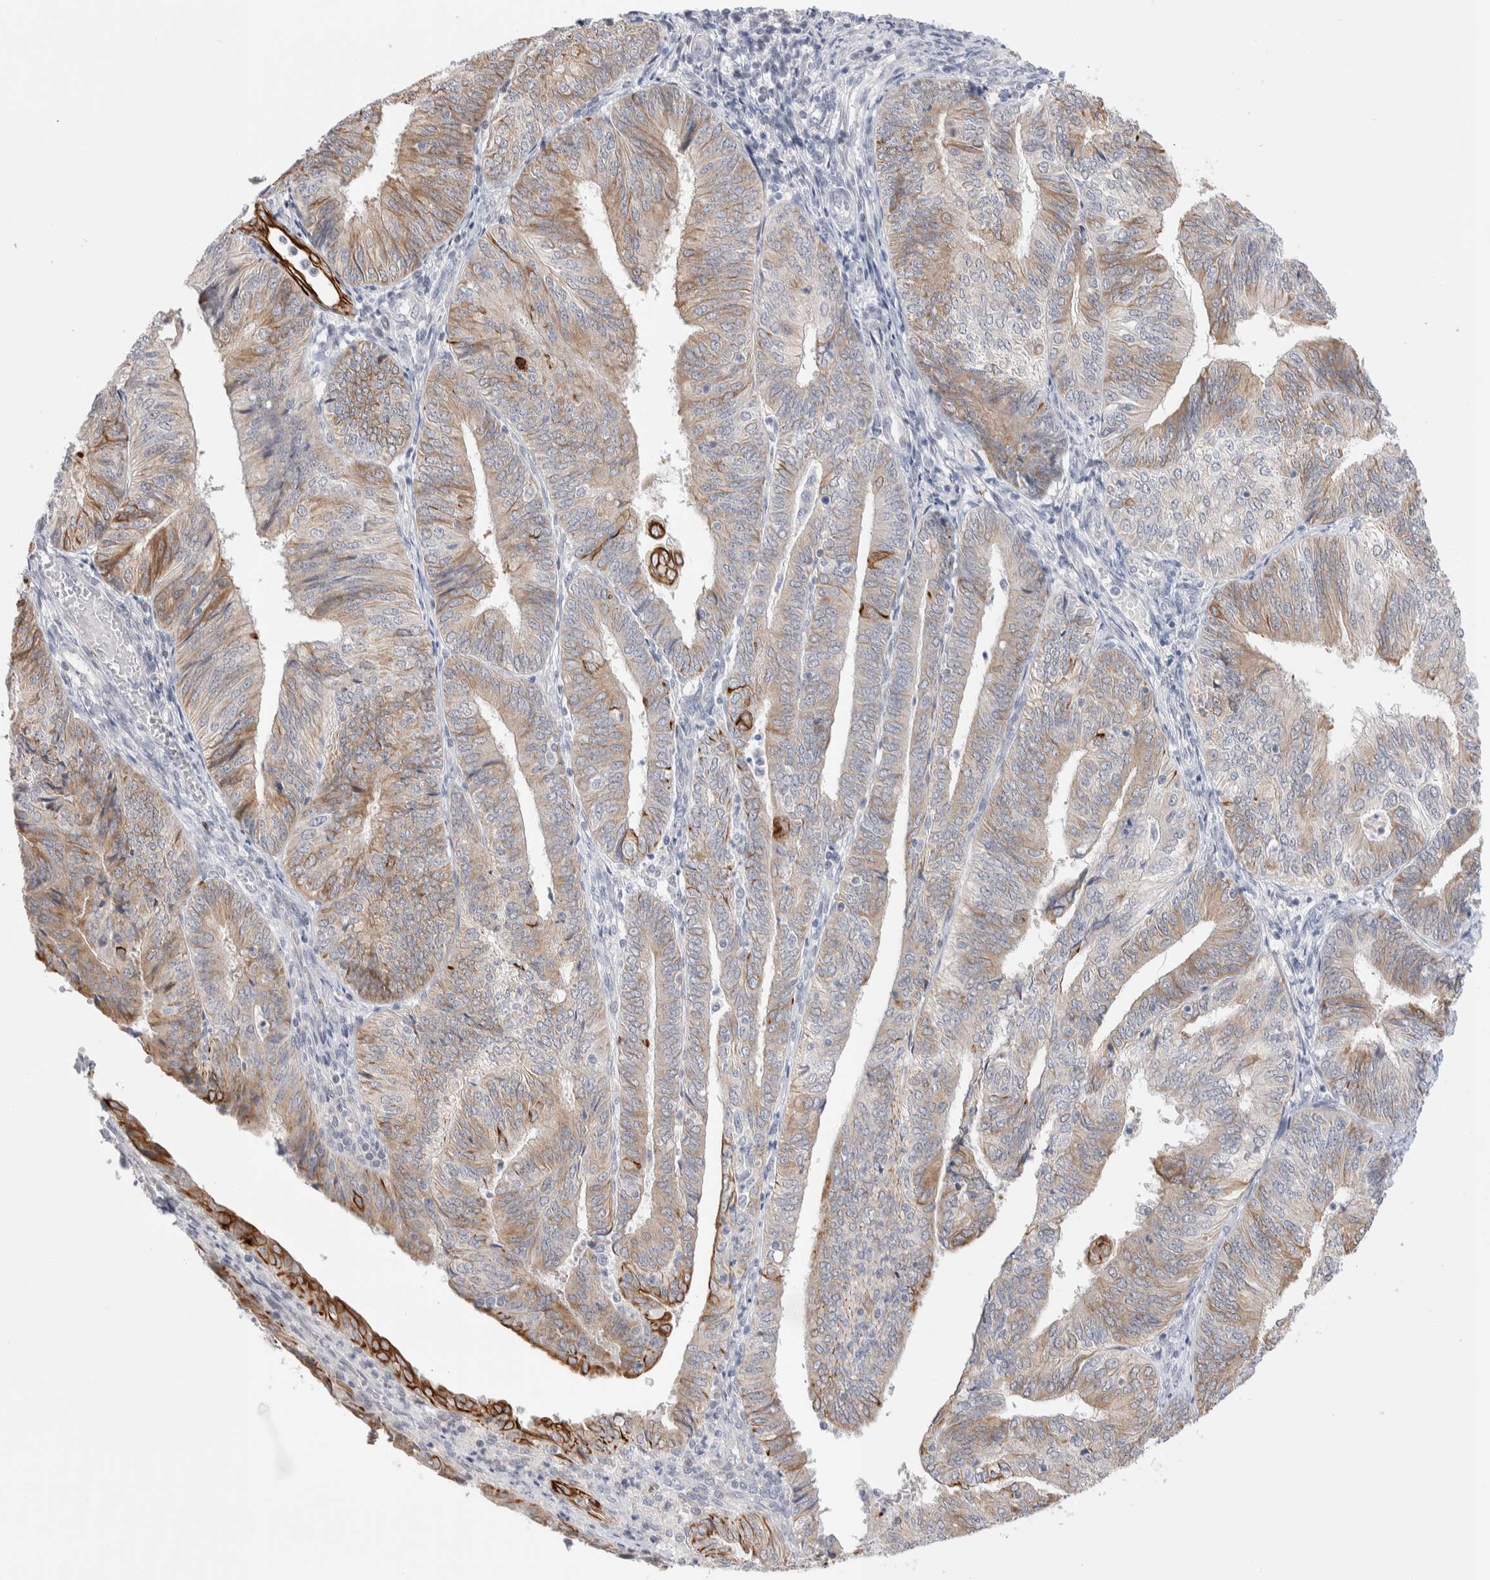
{"staining": {"intensity": "moderate", "quantity": "25%-75%", "location": "cytoplasmic/membranous"}, "tissue": "endometrial cancer", "cell_type": "Tumor cells", "image_type": "cancer", "snomed": [{"axis": "morphology", "description": "Adenocarcinoma, NOS"}, {"axis": "topography", "description": "Endometrium"}], "caption": "A high-resolution histopathology image shows immunohistochemistry (IHC) staining of endometrial cancer (adenocarcinoma), which demonstrates moderate cytoplasmic/membranous positivity in about 25%-75% of tumor cells.", "gene": "C1orf112", "patient": {"sex": "female", "age": 58}}